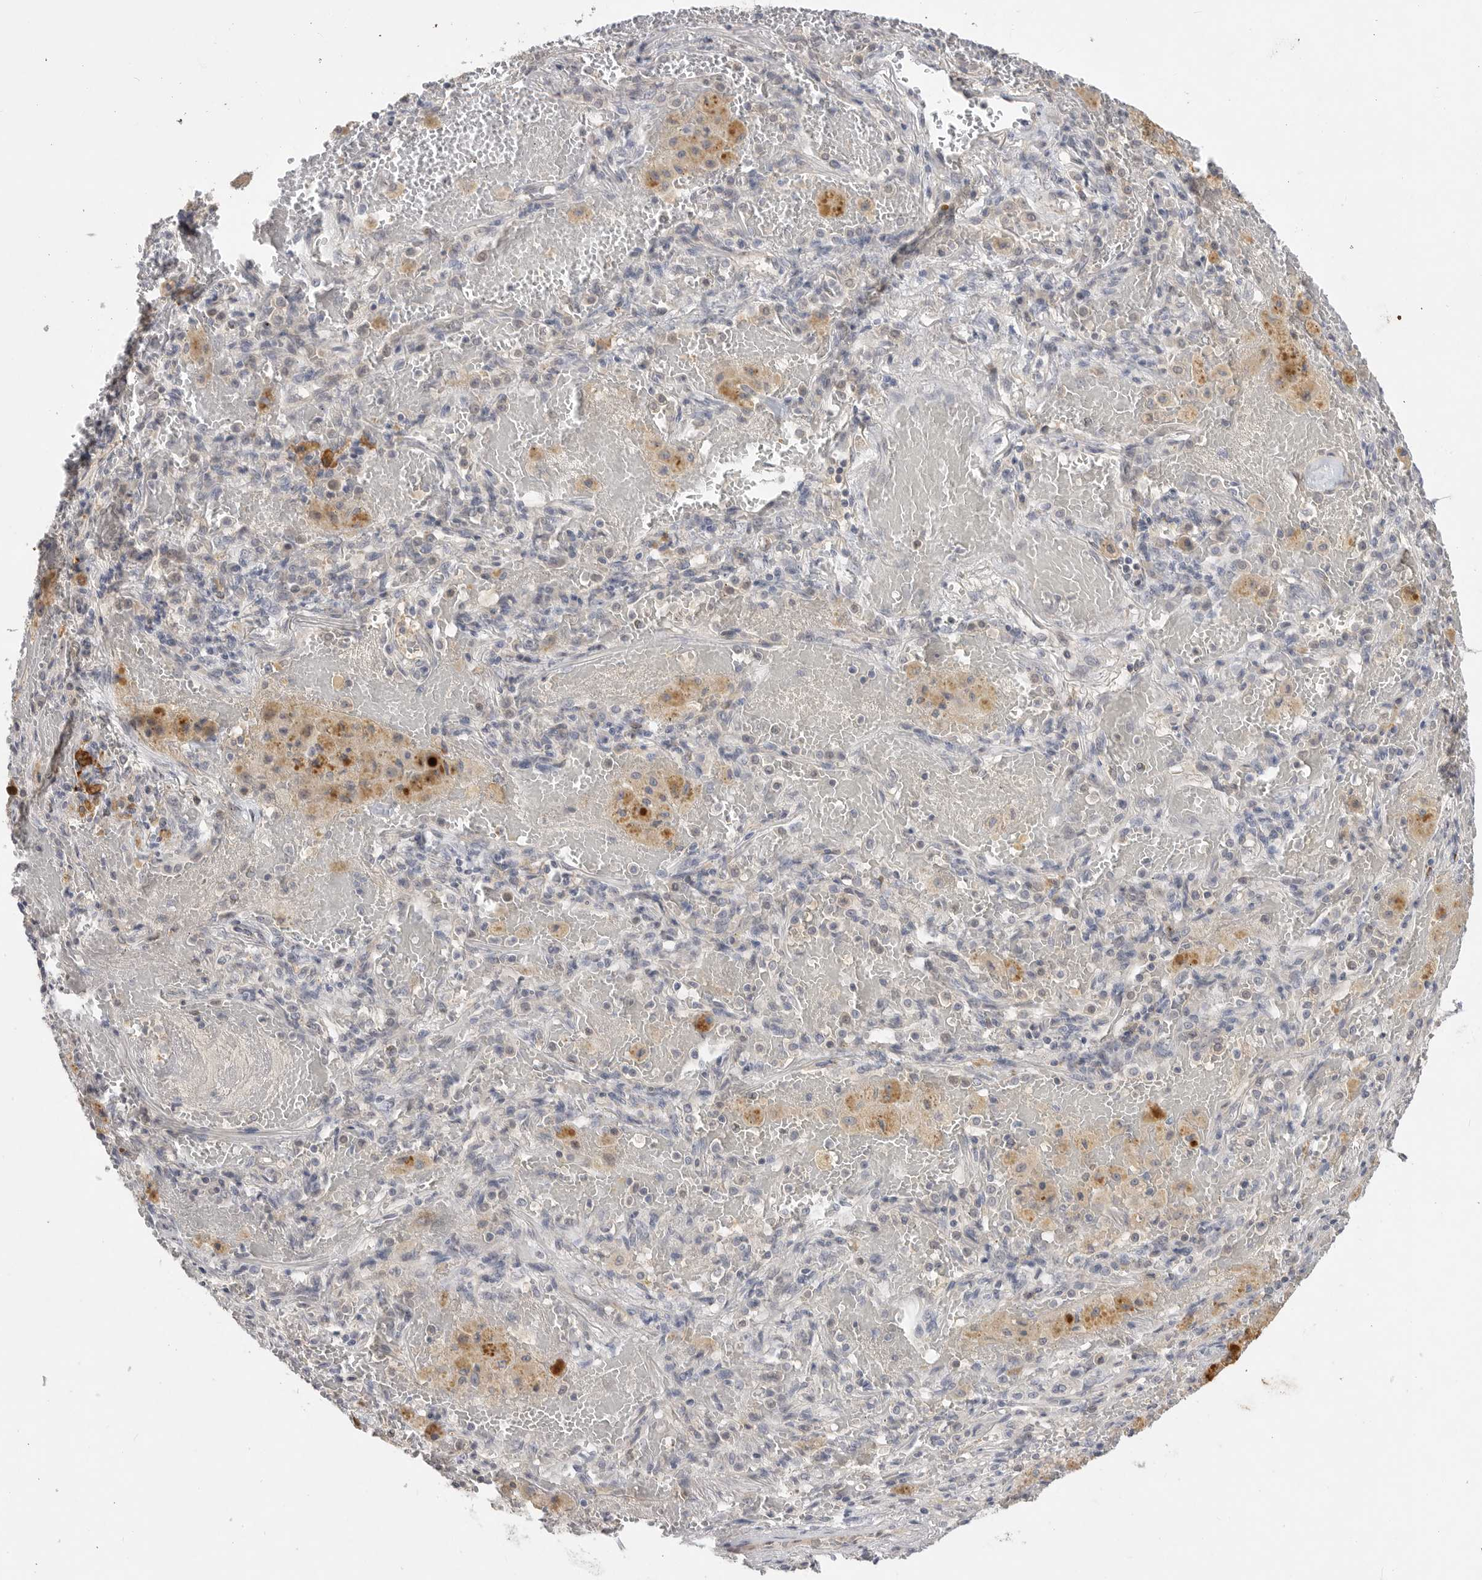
{"staining": {"intensity": "negative", "quantity": "none", "location": "none"}, "tissue": "lung cancer", "cell_type": "Tumor cells", "image_type": "cancer", "snomed": [{"axis": "morphology", "description": "Squamous cell carcinoma, NOS"}, {"axis": "topography", "description": "Lung"}], "caption": "Immunohistochemical staining of squamous cell carcinoma (lung) exhibits no significant positivity in tumor cells.", "gene": "ITGAD", "patient": {"sex": "male", "age": 61}}